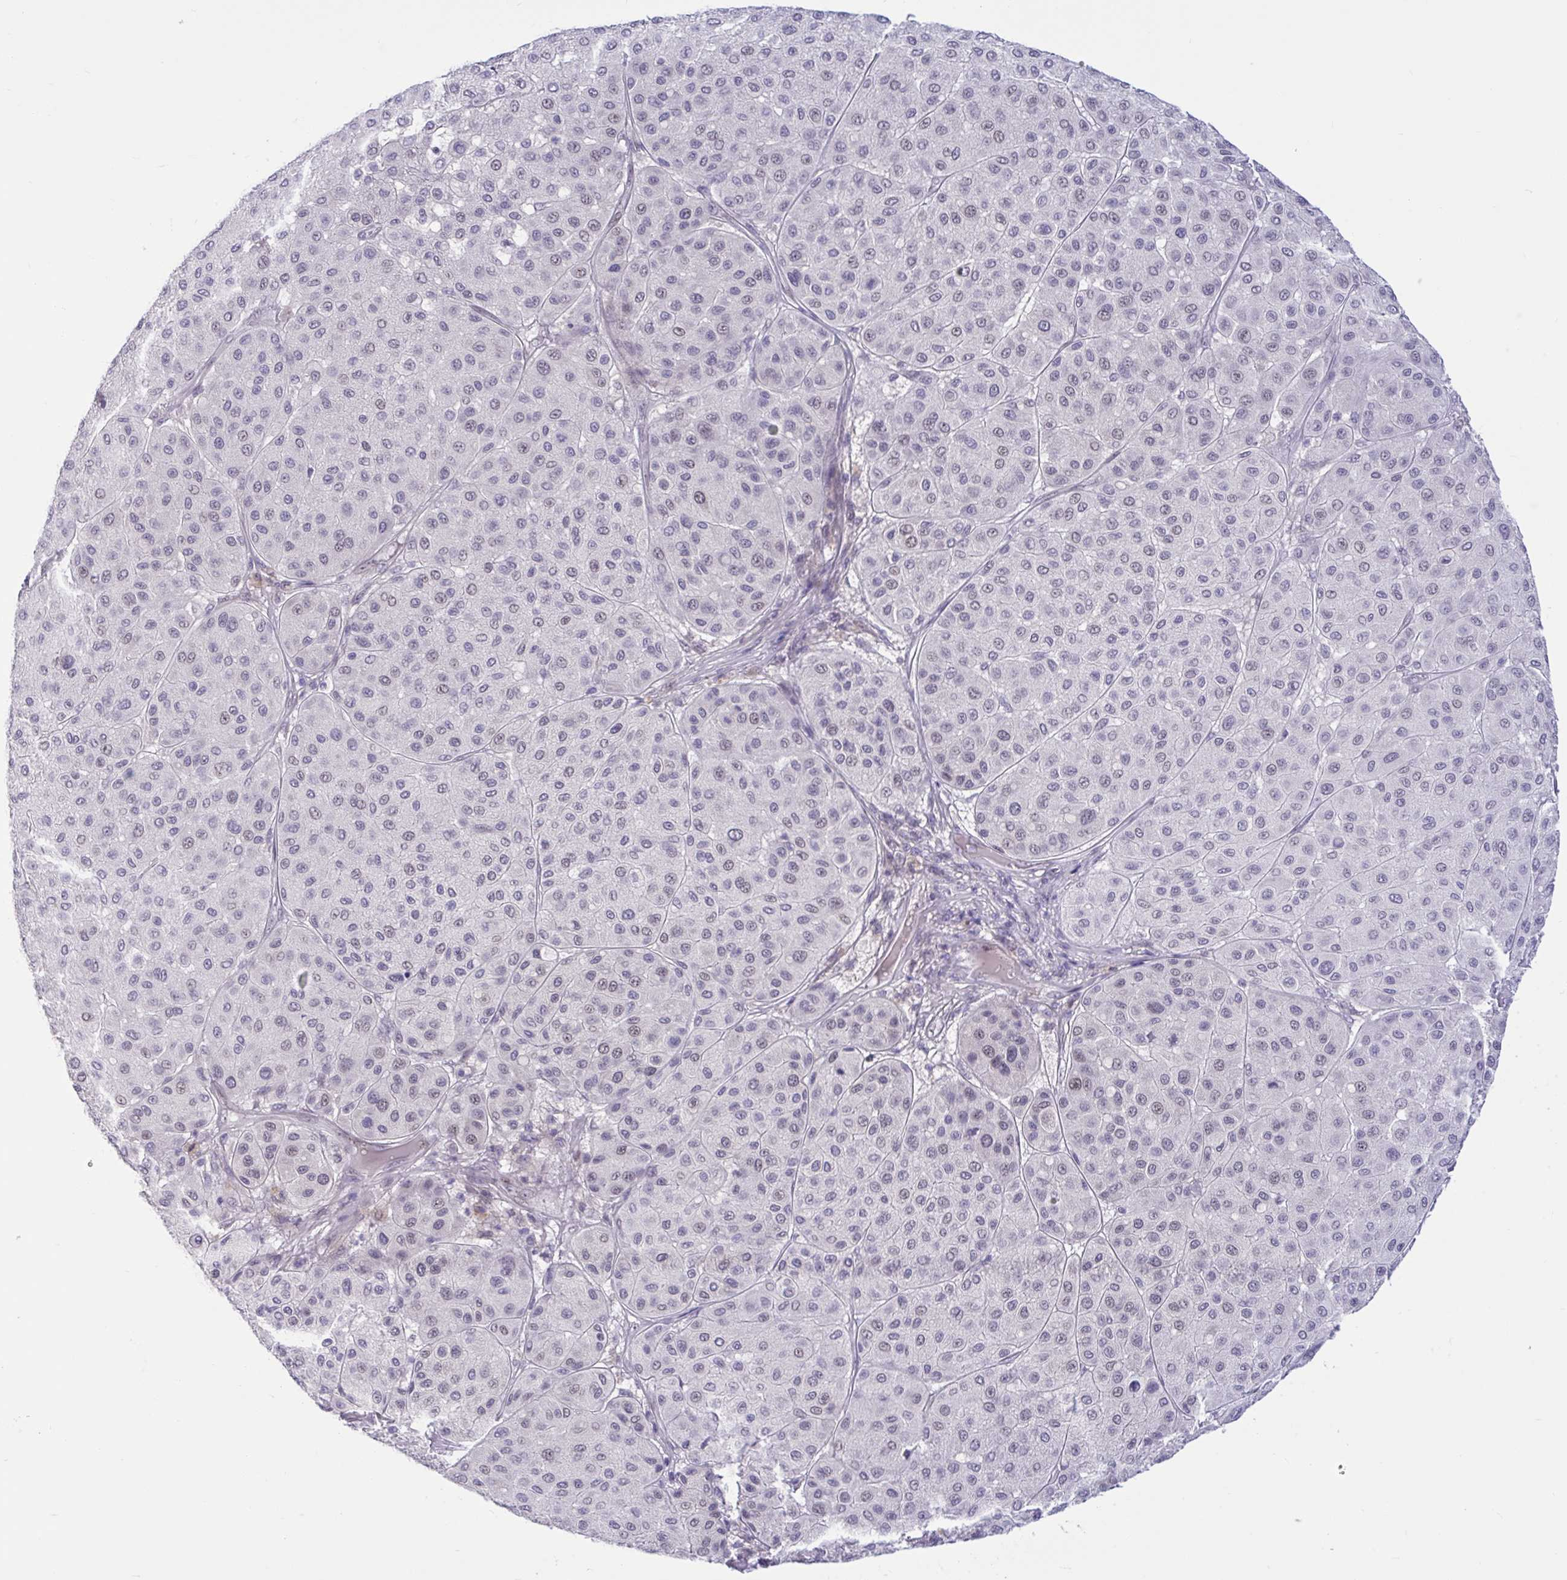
{"staining": {"intensity": "negative", "quantity": "none", "location": "none"}, "tissue": "melanoma", "cell_type": "Tumor cells", "image_type": "cancer", "snomed": [{"axis": "morphology", "description": "Malignant melanoma, Metastatic site"}, {"axis": "topography", "description": "Smooth muscle"}], "caption": "There is no significant staining in tumor cells of malignant melanoma (metastatic site). (Brightfield microscopy of DAB immunohistochemistry at high magnification).", "gene": "CNGB3", "patient": {"sex": "male", "age": 41}}